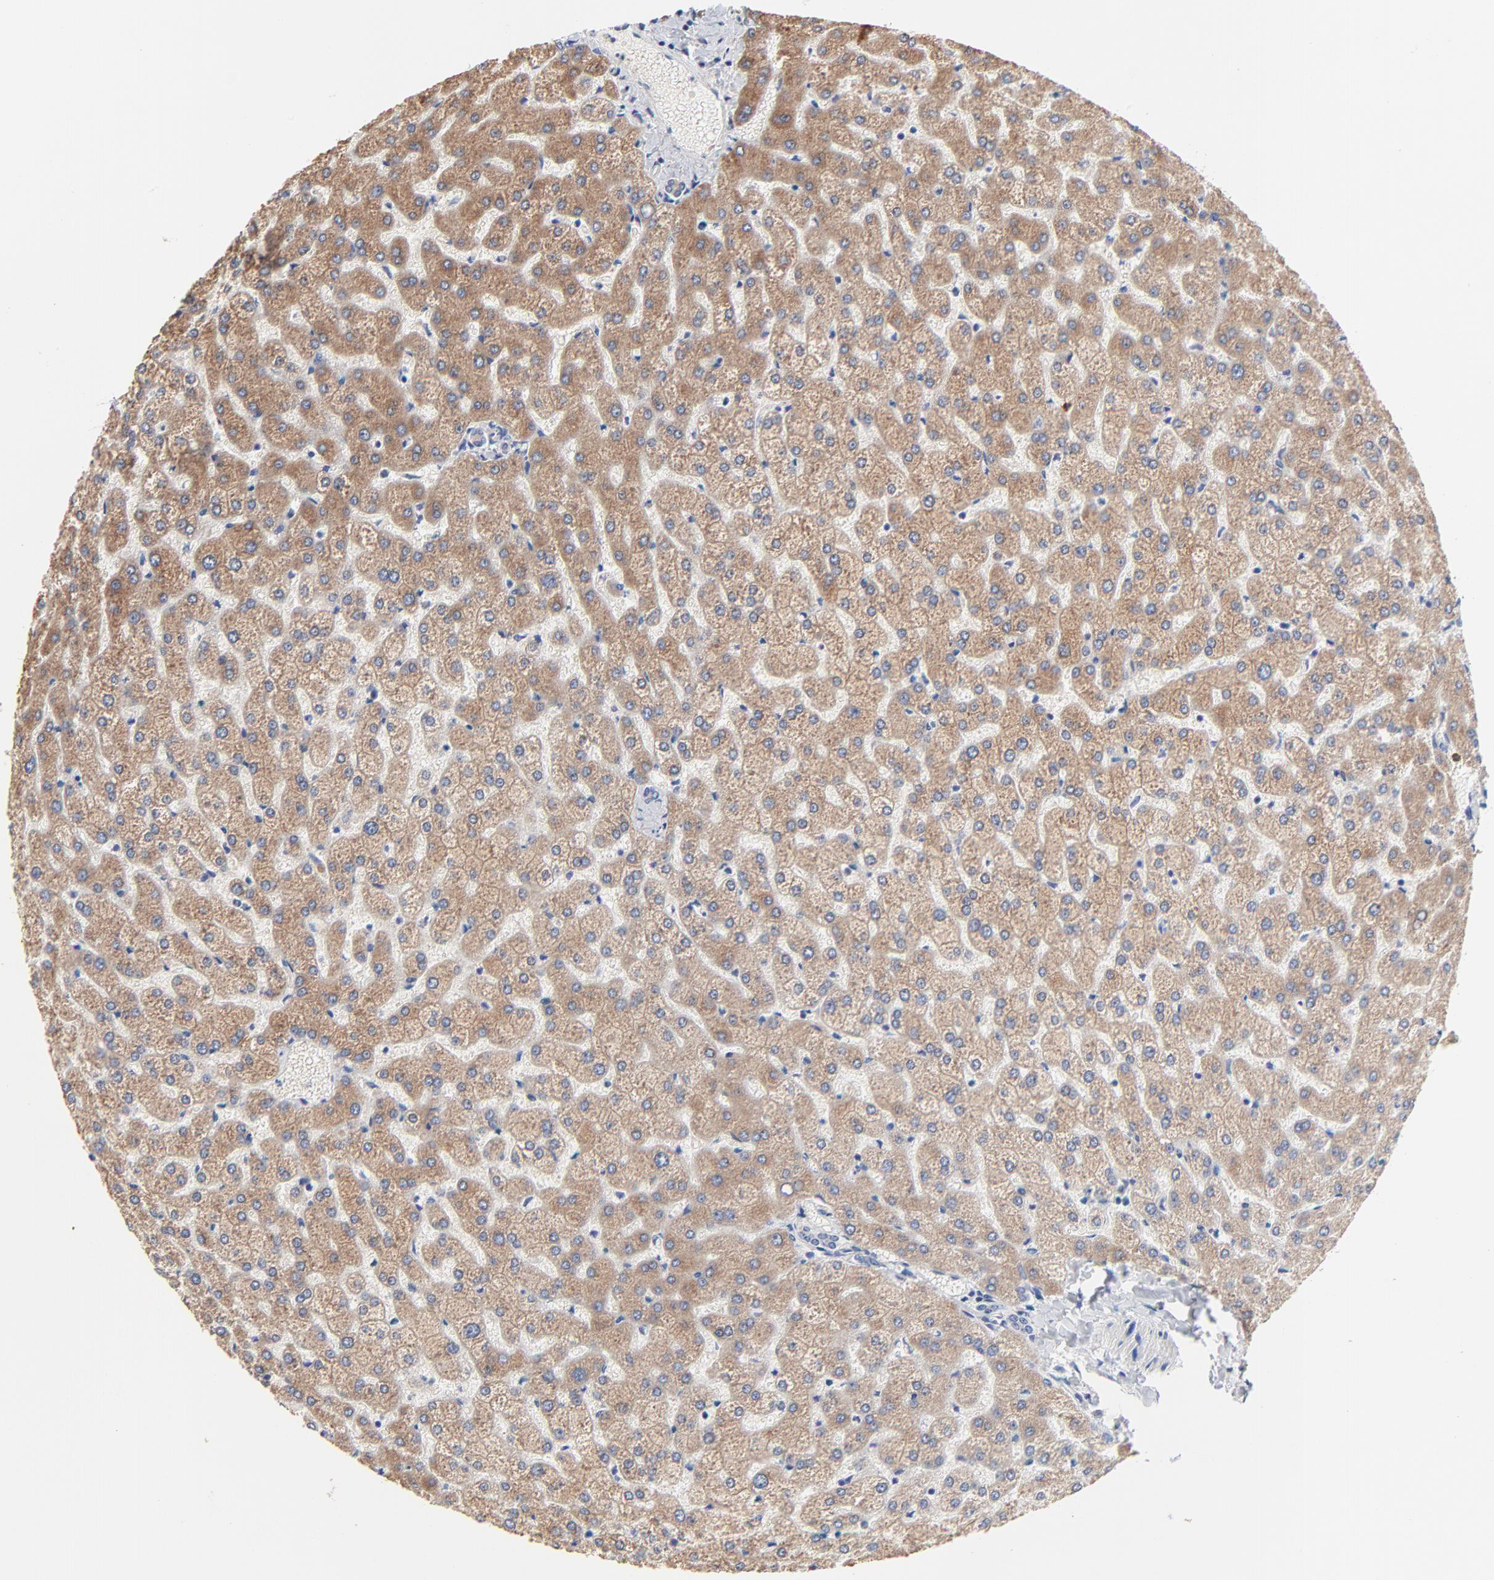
{"staining": {"intensity": "negative", "quantity": "none", "location": "none"}, "tissue": "liver", "cell_type": "Cholangiocytes", "image_type": "normal", "snomed": [{"axis": "morphology", "description": "Normal tissue, NOS"}, {"axis": "topography", "description": "Liver"}], "caption": "Protein analysis of normal liver demonstrates no significant staining in cholangiocytes.", "gene": "AADAC", "patient": {"sex": "female", "age": 32}}